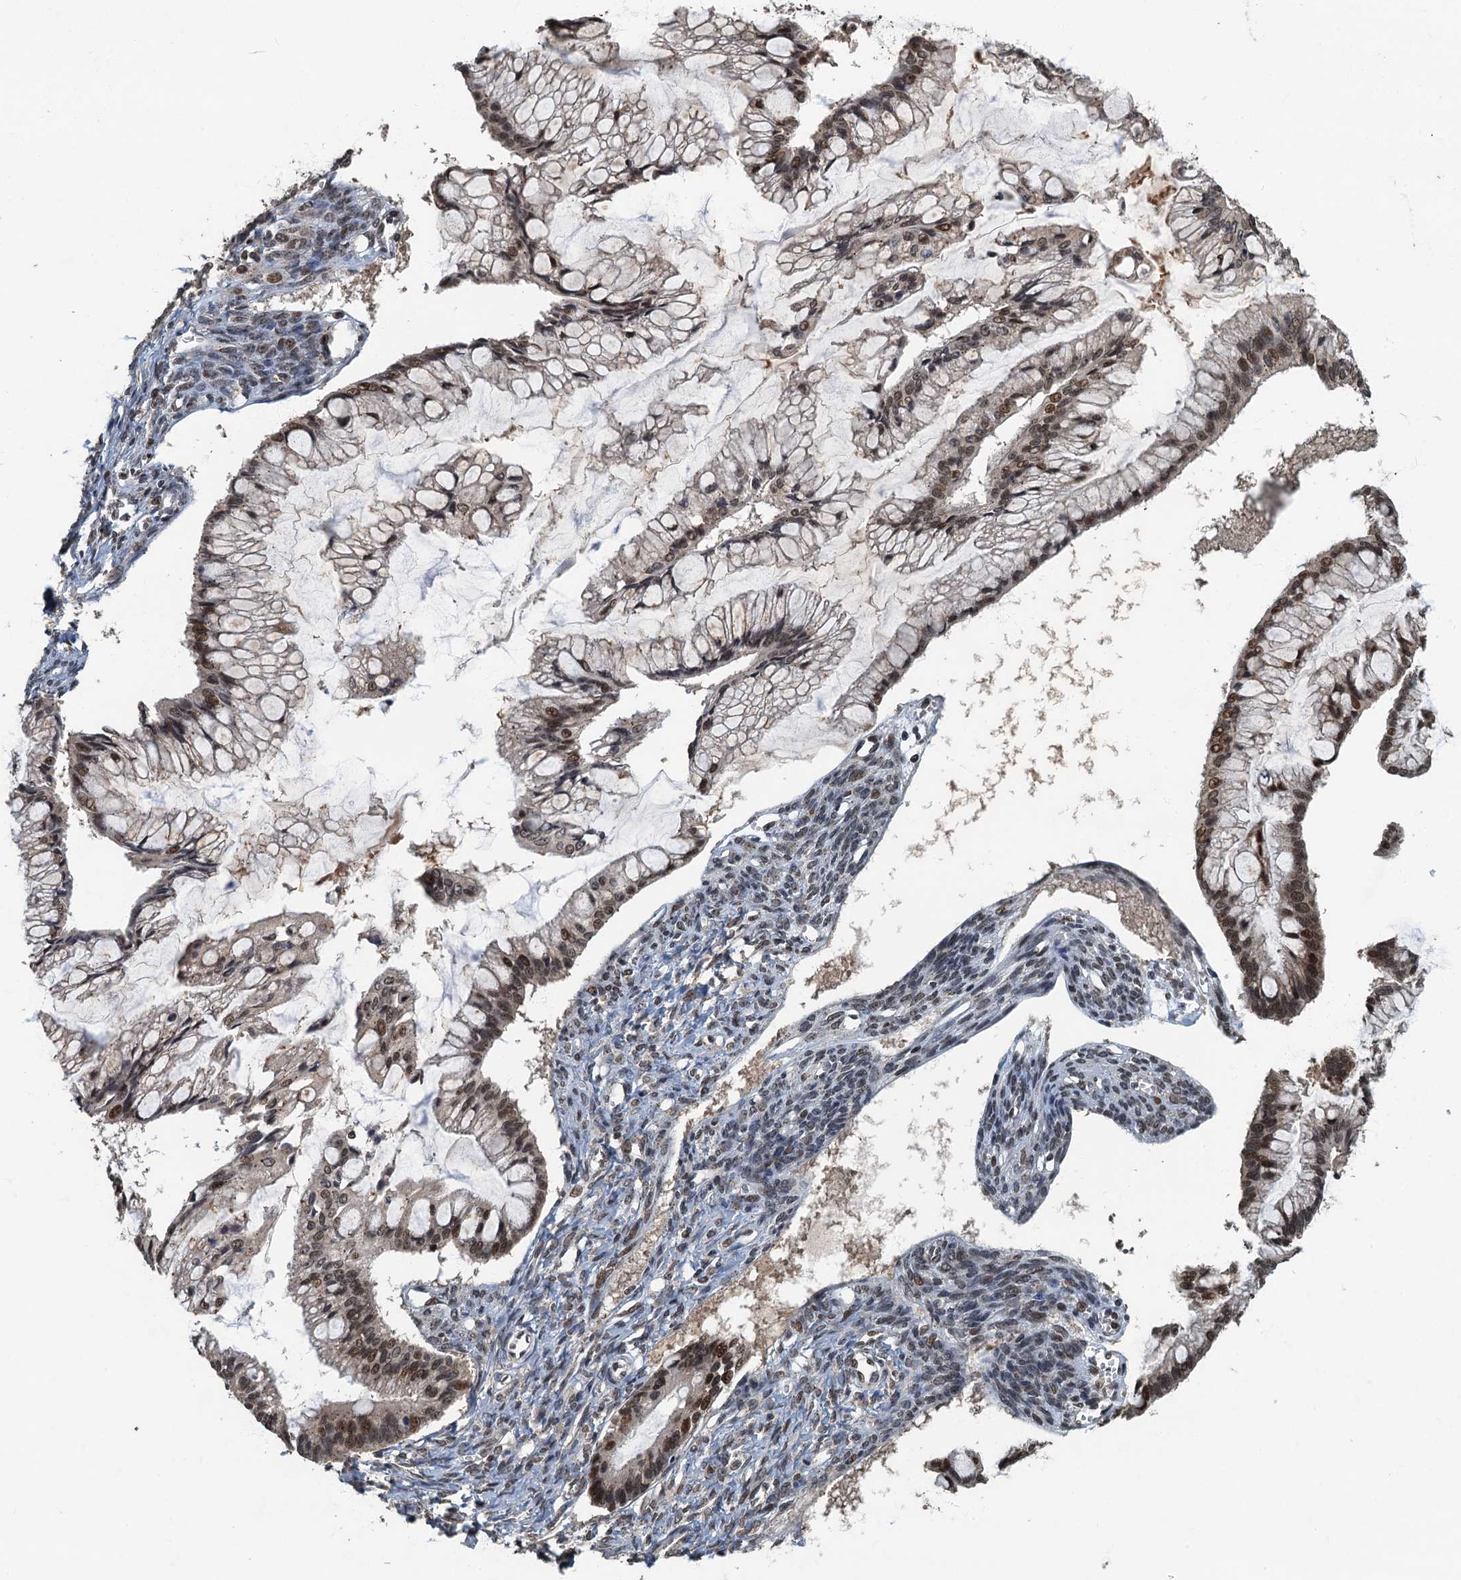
{"staining": {"intensity": "moderate", "quantity": ">75%", "location": "nuclear"}, "tissue": "ovarian cancer", "cell_type": "Tumor cells", "image_type": "cancer", "snomed": [{"axis": "morphology", "description": "Cystadenocarcinoma, mucinous, NOS"}, {"axis": "topography", "description": "Ovary"}], "caption": "A micrograph of ovarian mucinous cystadenocarcinoma stained for a protein exhibits moderate nuclear brown staining in tumor cells. The staining was performed using DAB, with brown indicating positive protein expression. Nuclei are stained blue with hematoxylin.", "gene": "CKAP2L", "patient": {"sex": "female", "age": 73}}